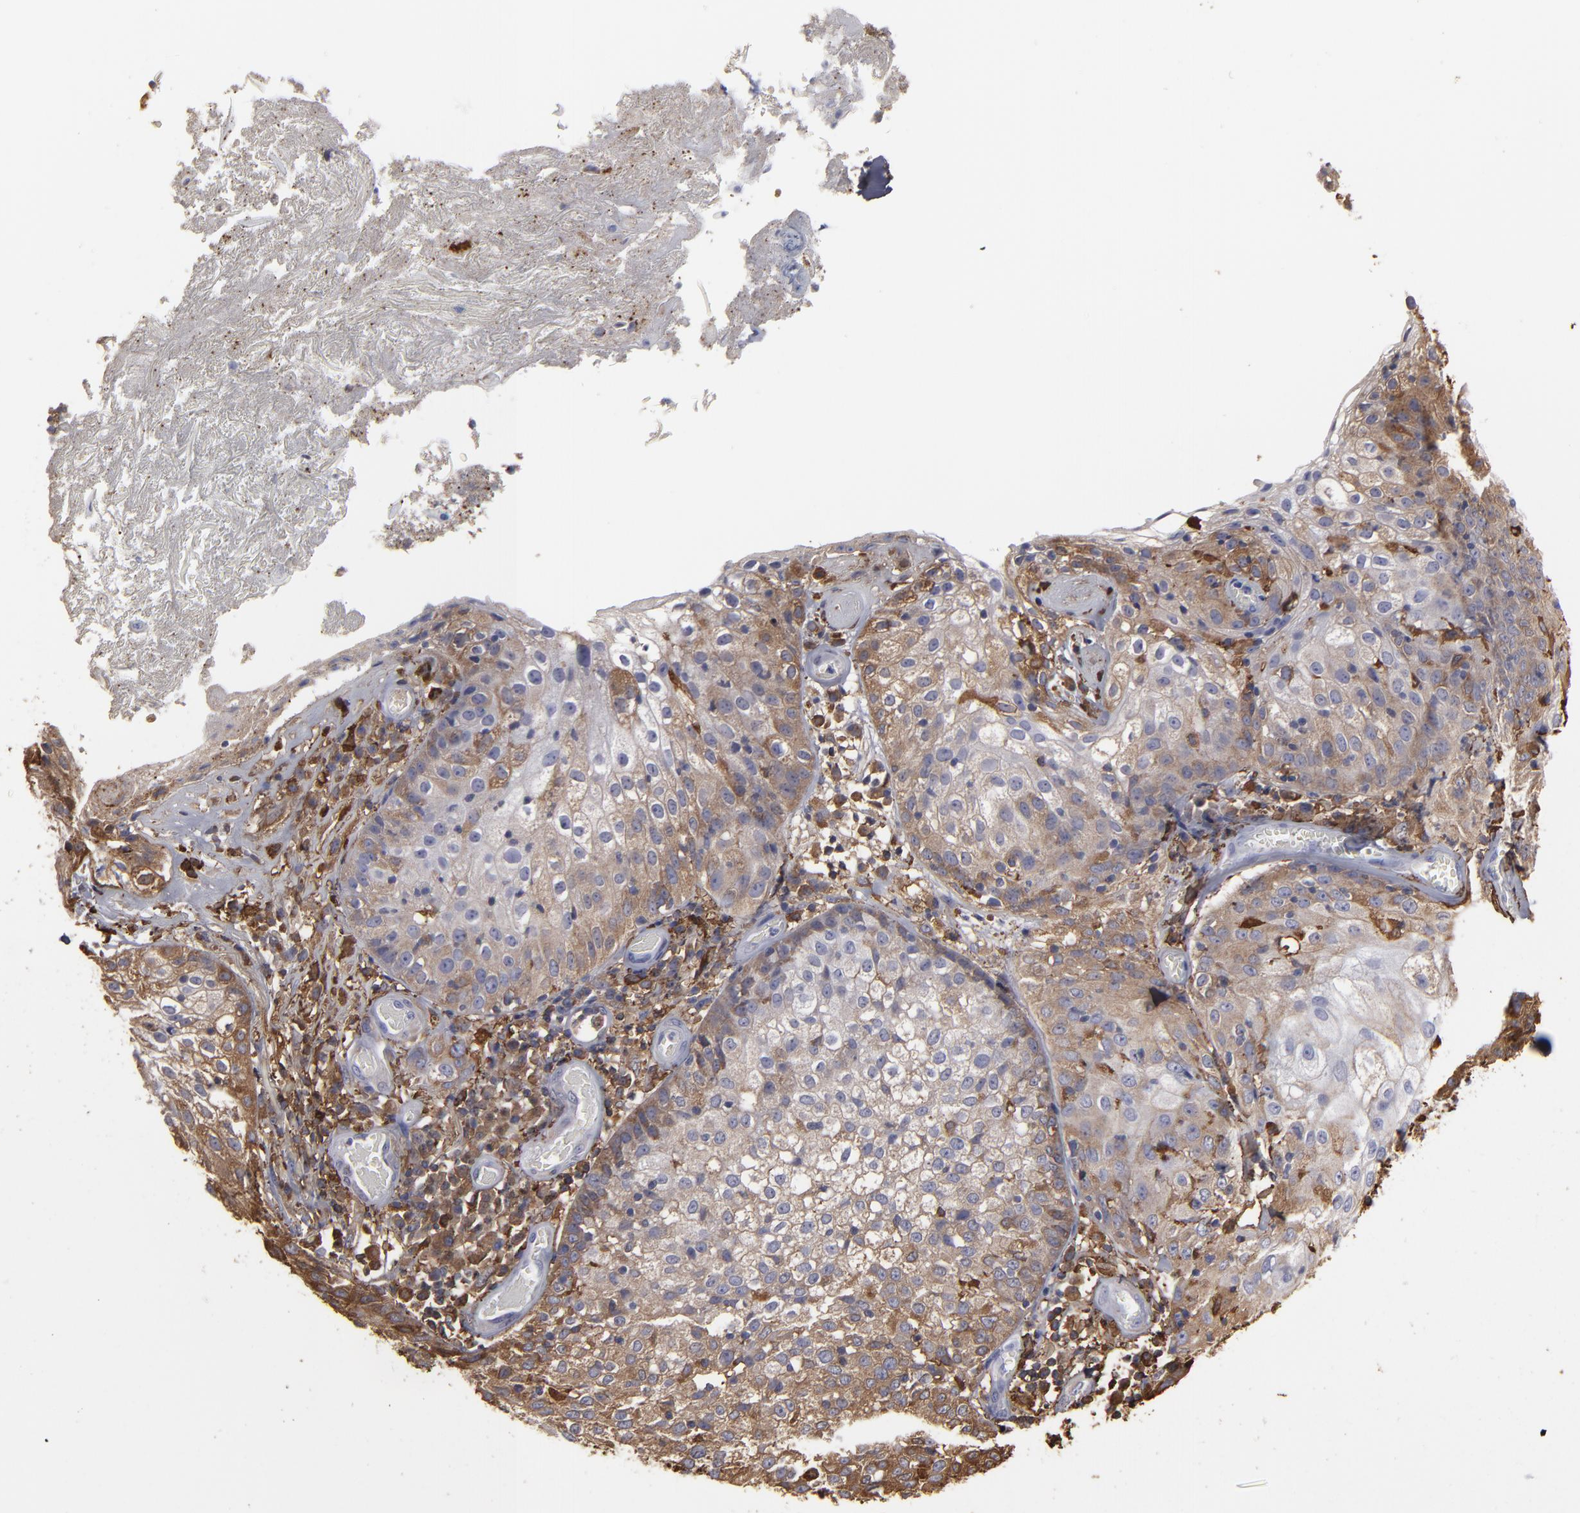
{"staining": {"intensity": "moderate", "quantity": "25%-75%", "location": "cytoplasmic/membranous"}, "tissue": "skin cancer", "cell_type": "Tumor cells", "image_type": "cancer", "snomed": [{"axis": "morphology", "description": "Squamous cell carcinoma, NOS"}, {"axis": "topography", "description": "Skin"}], "caption": "DAB immunohistochemical staining of human skin squamous cell carcinoma demonstrates moderate cytoplasmic/membranous protein expression in approximately 25%-75% of tumor cells. Nuclei are stained in blue.", "gene": "ODC1", "patient": {"sex": "male", "age": 65}}